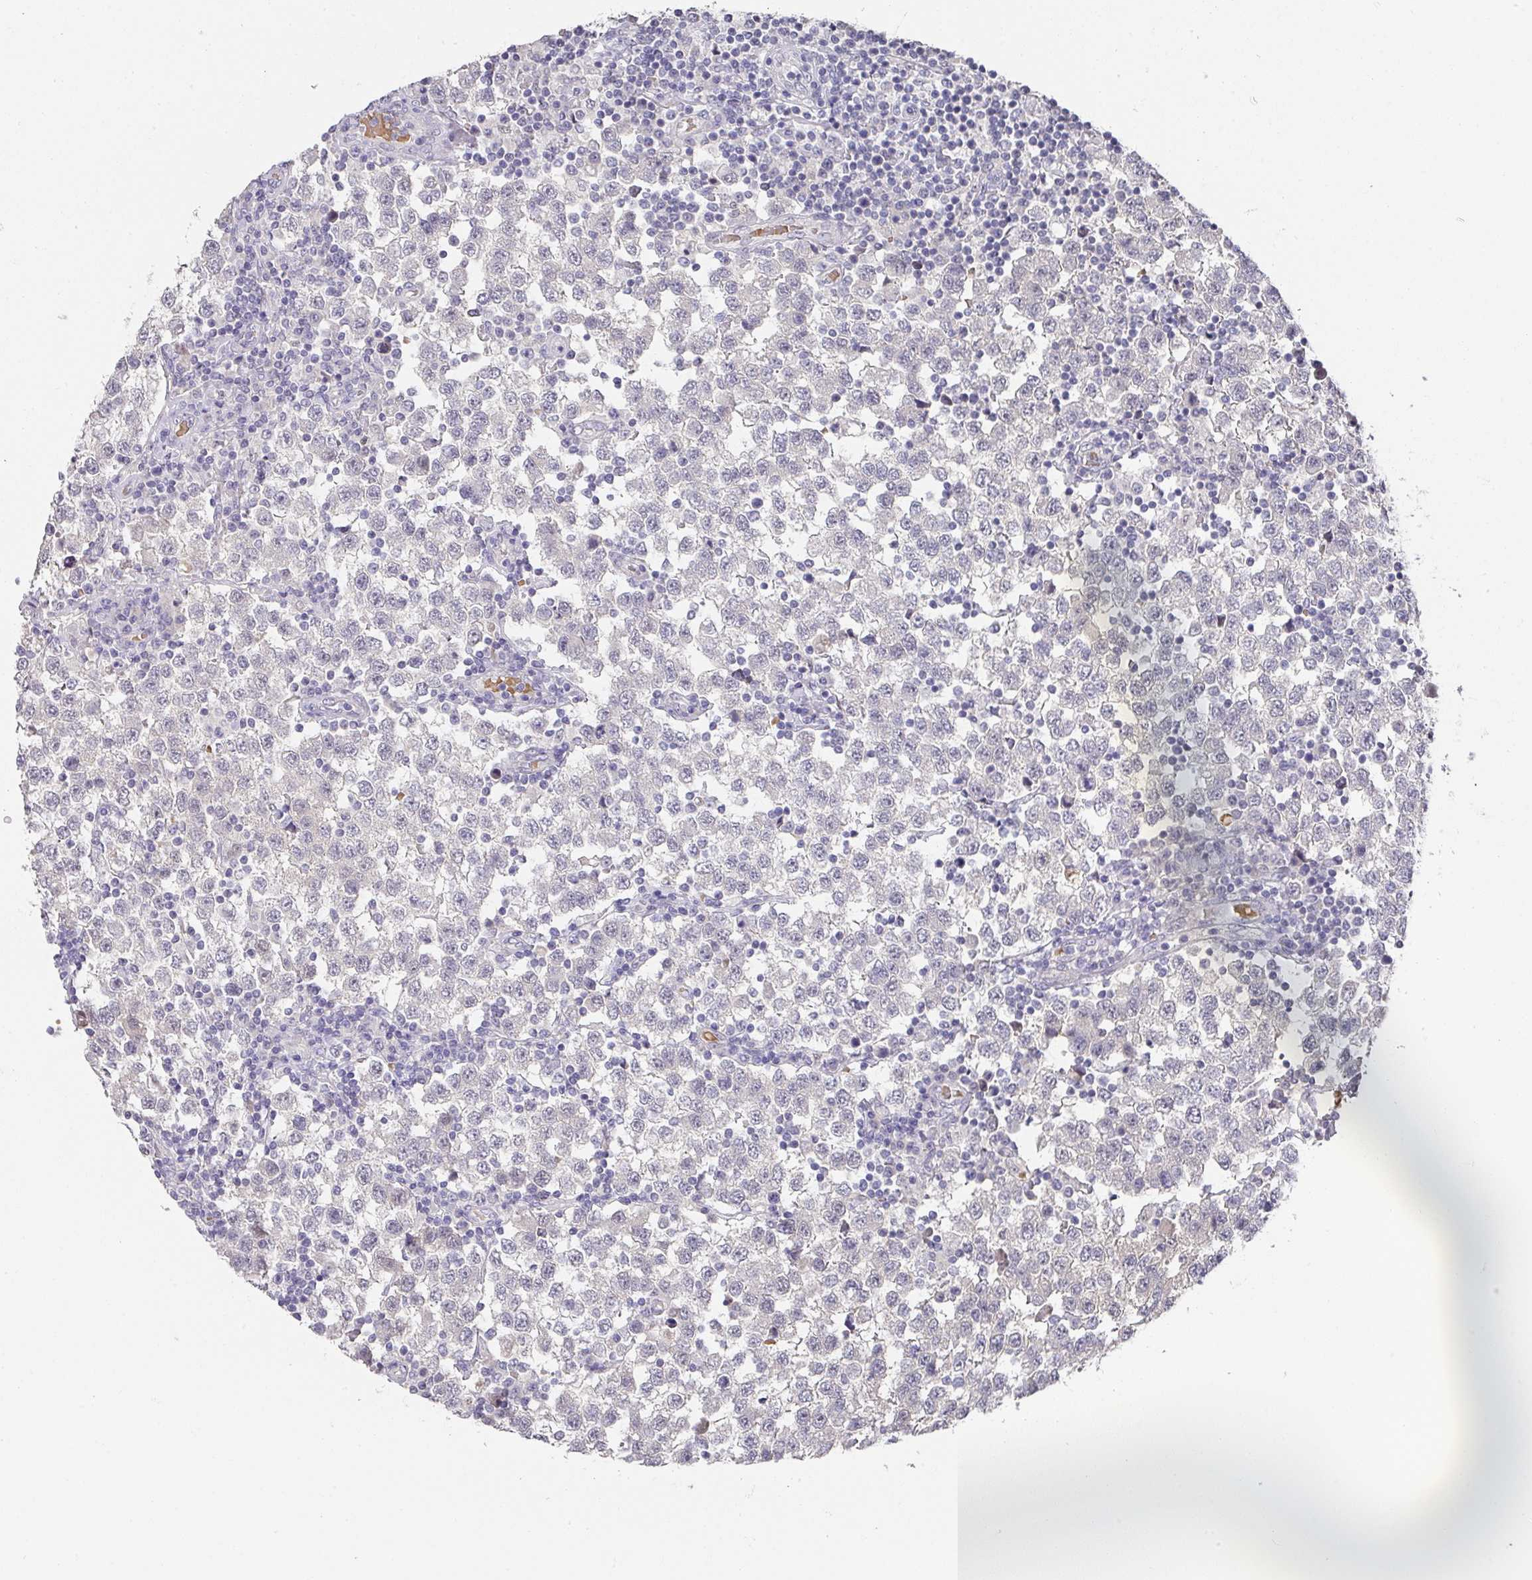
{"staining": {"intensity": "negative", "quantity": "none", "location": "none"}, "tissue": "testis cancer", "cell_type": "Tumor cells", "image_type": "cancer", "snomed": [{"axis": "morphology", "description": "Seminoma, NOS"}, {"axis": "topography", "description": "Testis"}], "caption": "An immunohistochemistry image of seminoma (testis) is shown. There is no staining in tumor cells of seminoma (testis).", "gene": "FOXN4", "patient": {"sex": "male", "age": 34}}